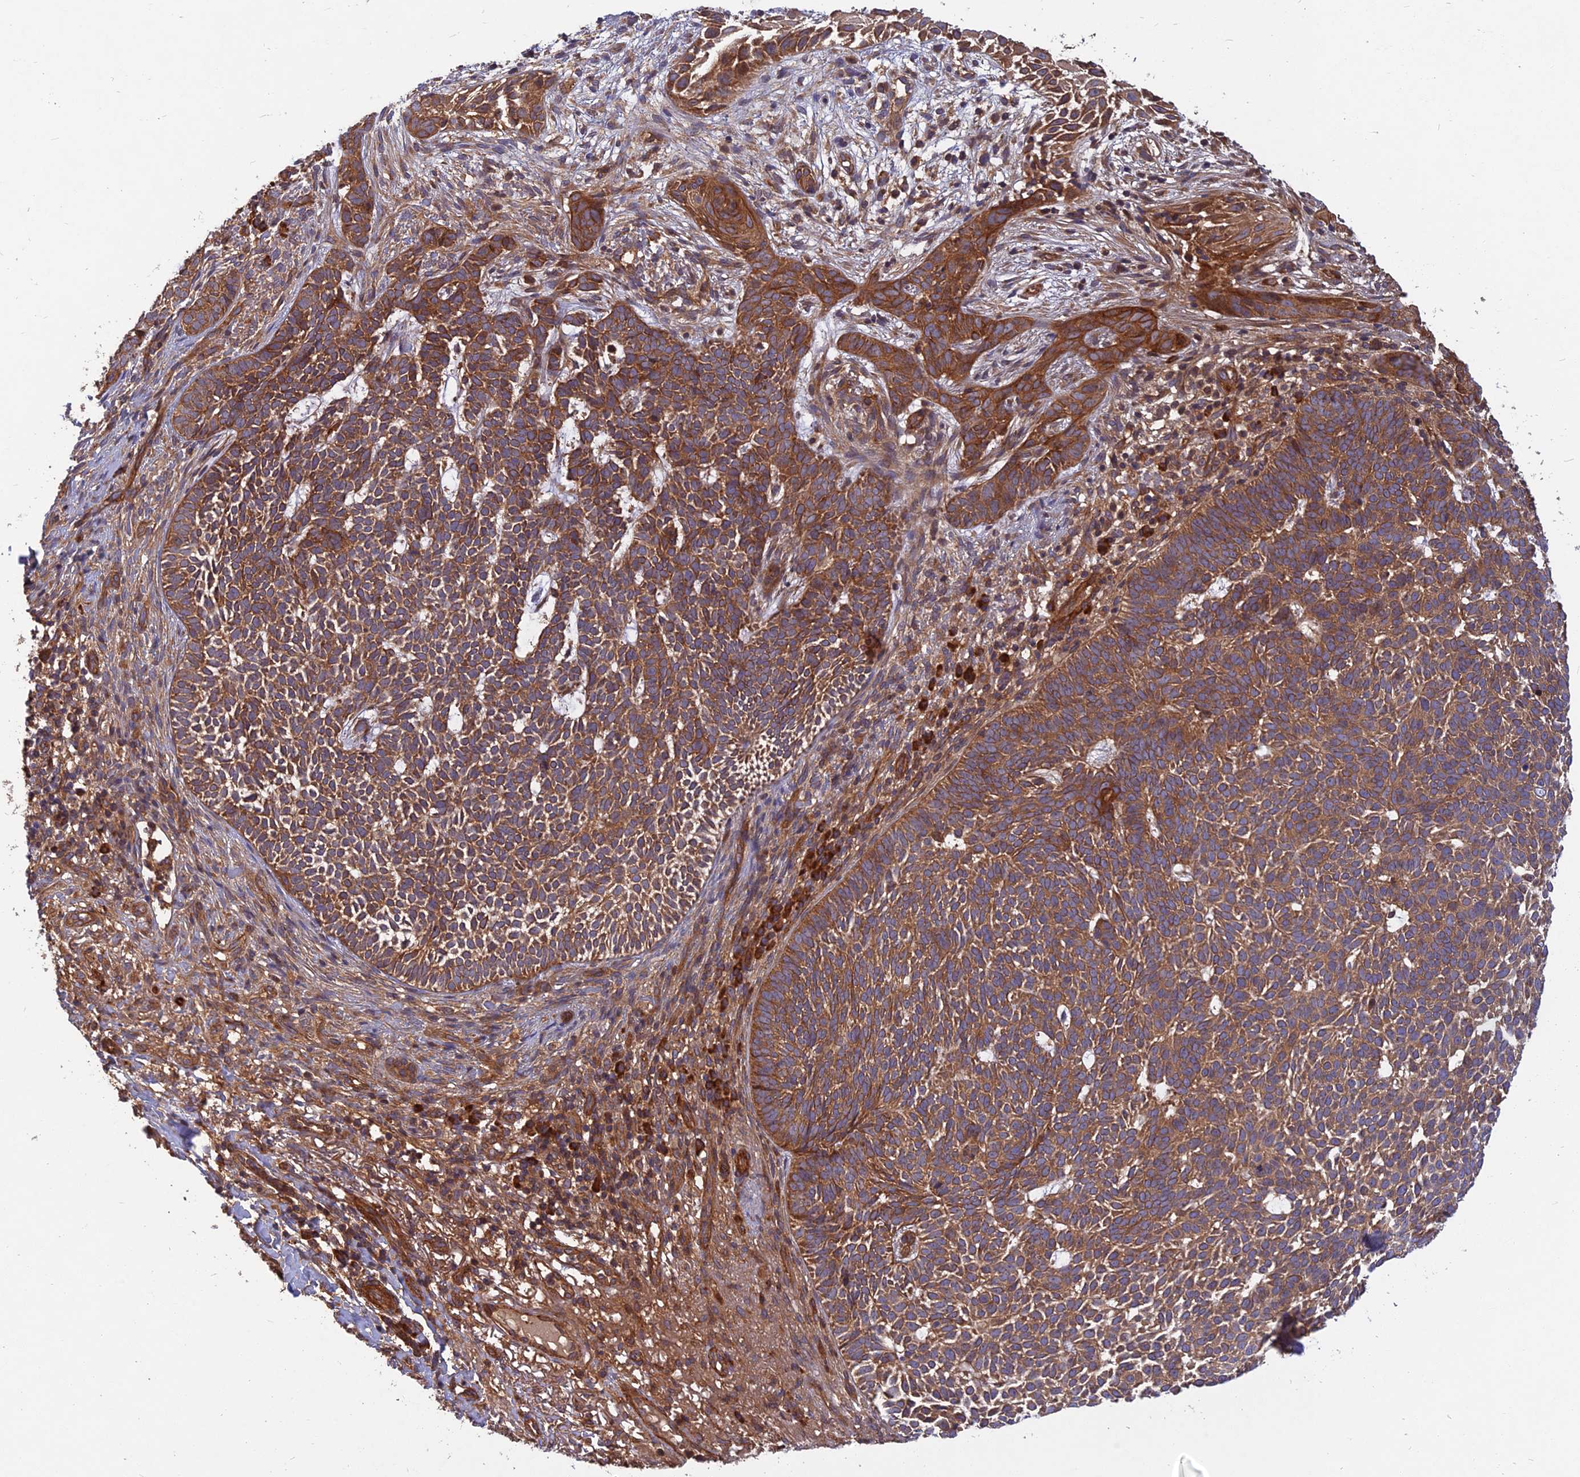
{"staining": {"intensity": "moderate", "quantity": ">75%", "location": "cytoplasmic/membranous"}, "tissue": "skin cancer", "cell_type": "Tumor cells", "image_type": "cancer", "snomed": [{"axis": "morphology", "description": "Basal cell carcinoma"}, {"axis": "topography", "description": "Skin"}], "caption": "This is a photomicrograph of immunohistochemistry staining of skin cancer, which shows moderate expression in the cytoplasmic/membranous of tumor cells.", "gene": "RELCH", "patient": {"sex": "female", "age": 78}}